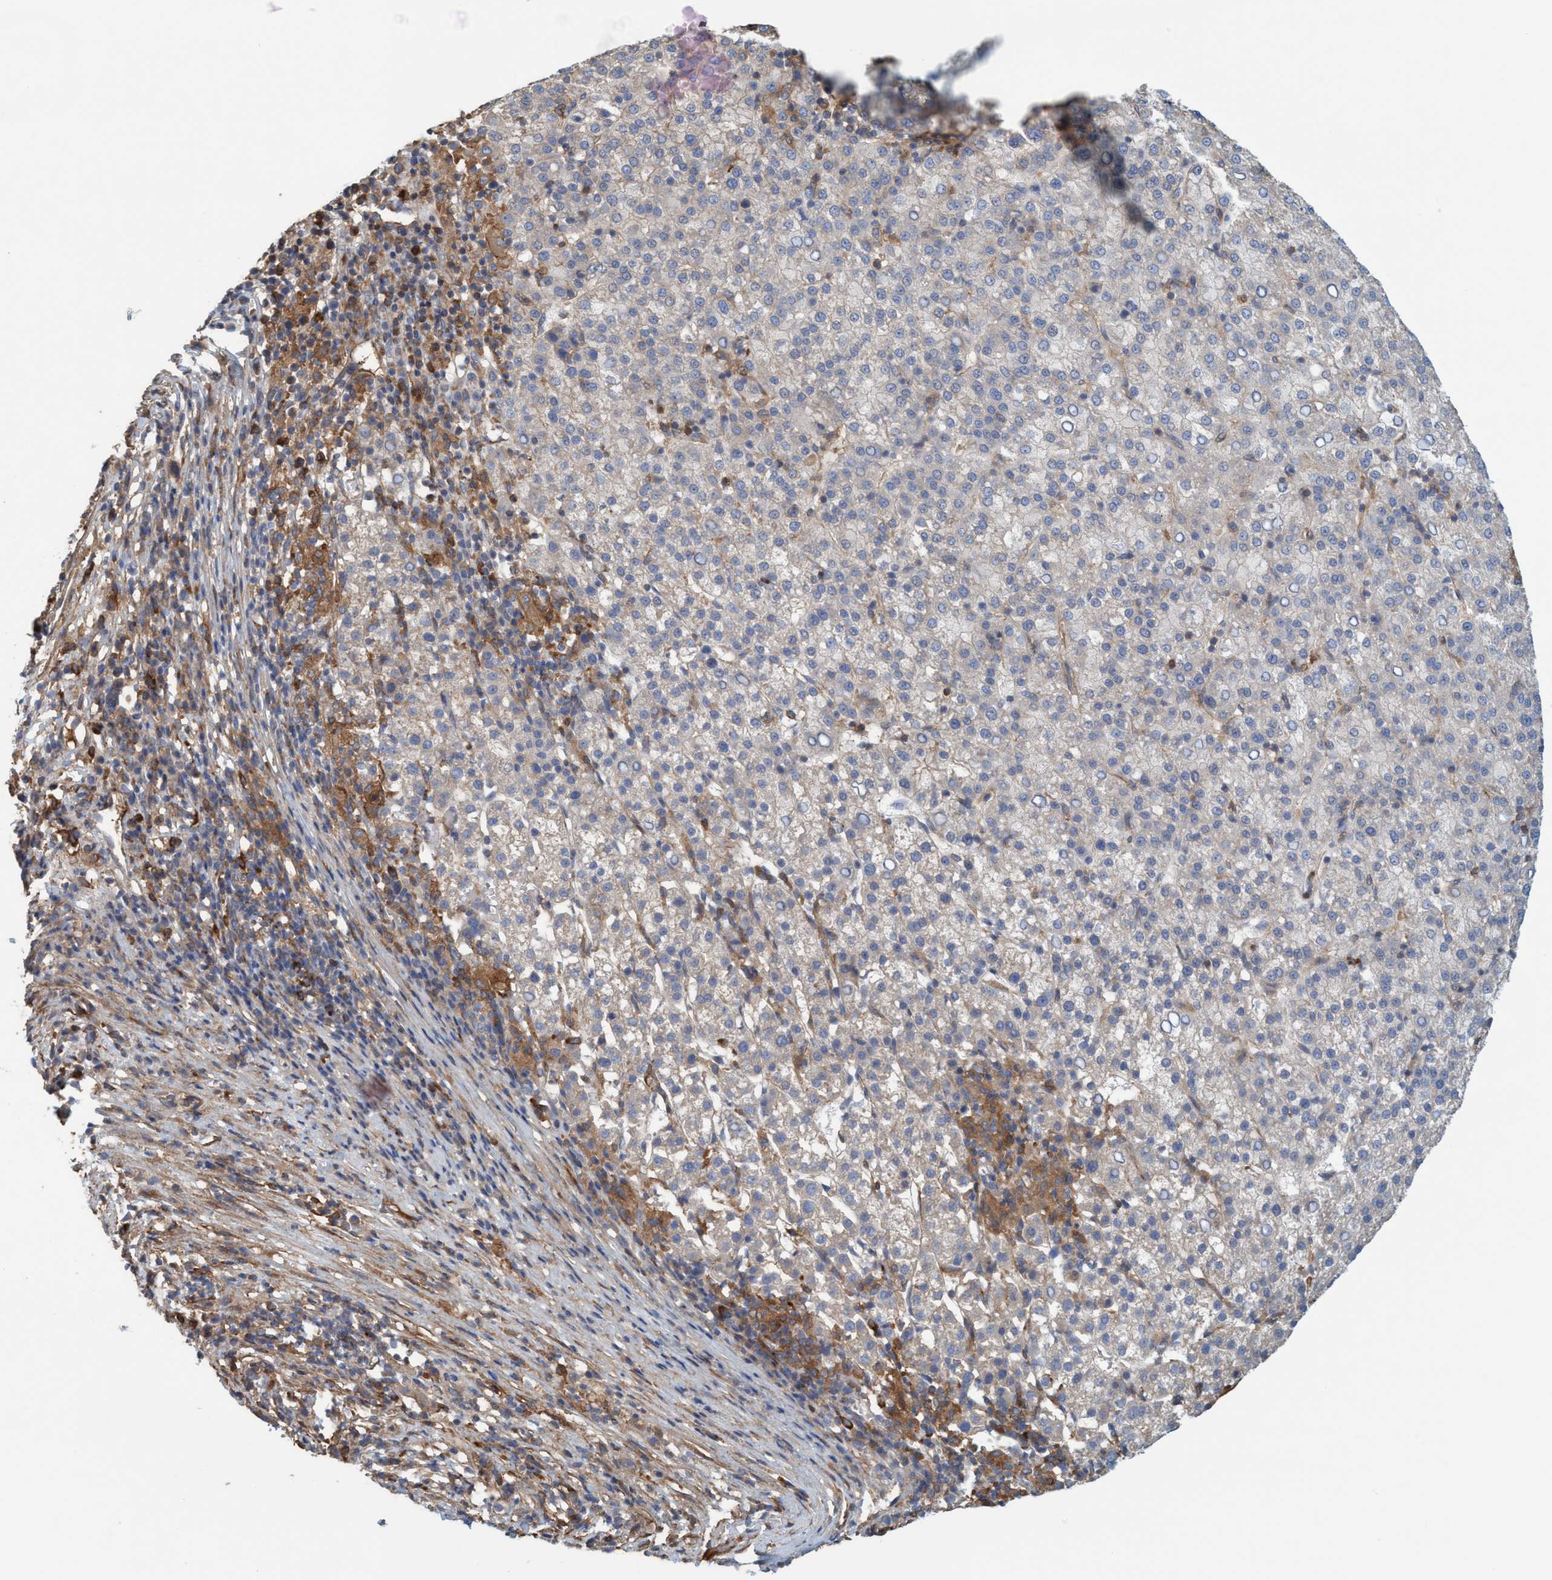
{"staining": {"intensity": "weak", "quantity": "<25%", "location": "cytoplasmic/membranous"}, "tissue": "liver cancer", "cell_type": "Tumor cells", "image_type": "cancer", "snomed": [{"axis": "morphology", "description": "Carcinoma, Hepatocellular, NOS"}, {"axis": "topography", "description": "Liver"}], "caption": "Immunohistochemical staining of human liver cancer (hepatocellular carcinoma) reveals no significant positivity in tumor cells.", "gene": "SPECC1", "patient": {"sex": "female", "age": 58}}